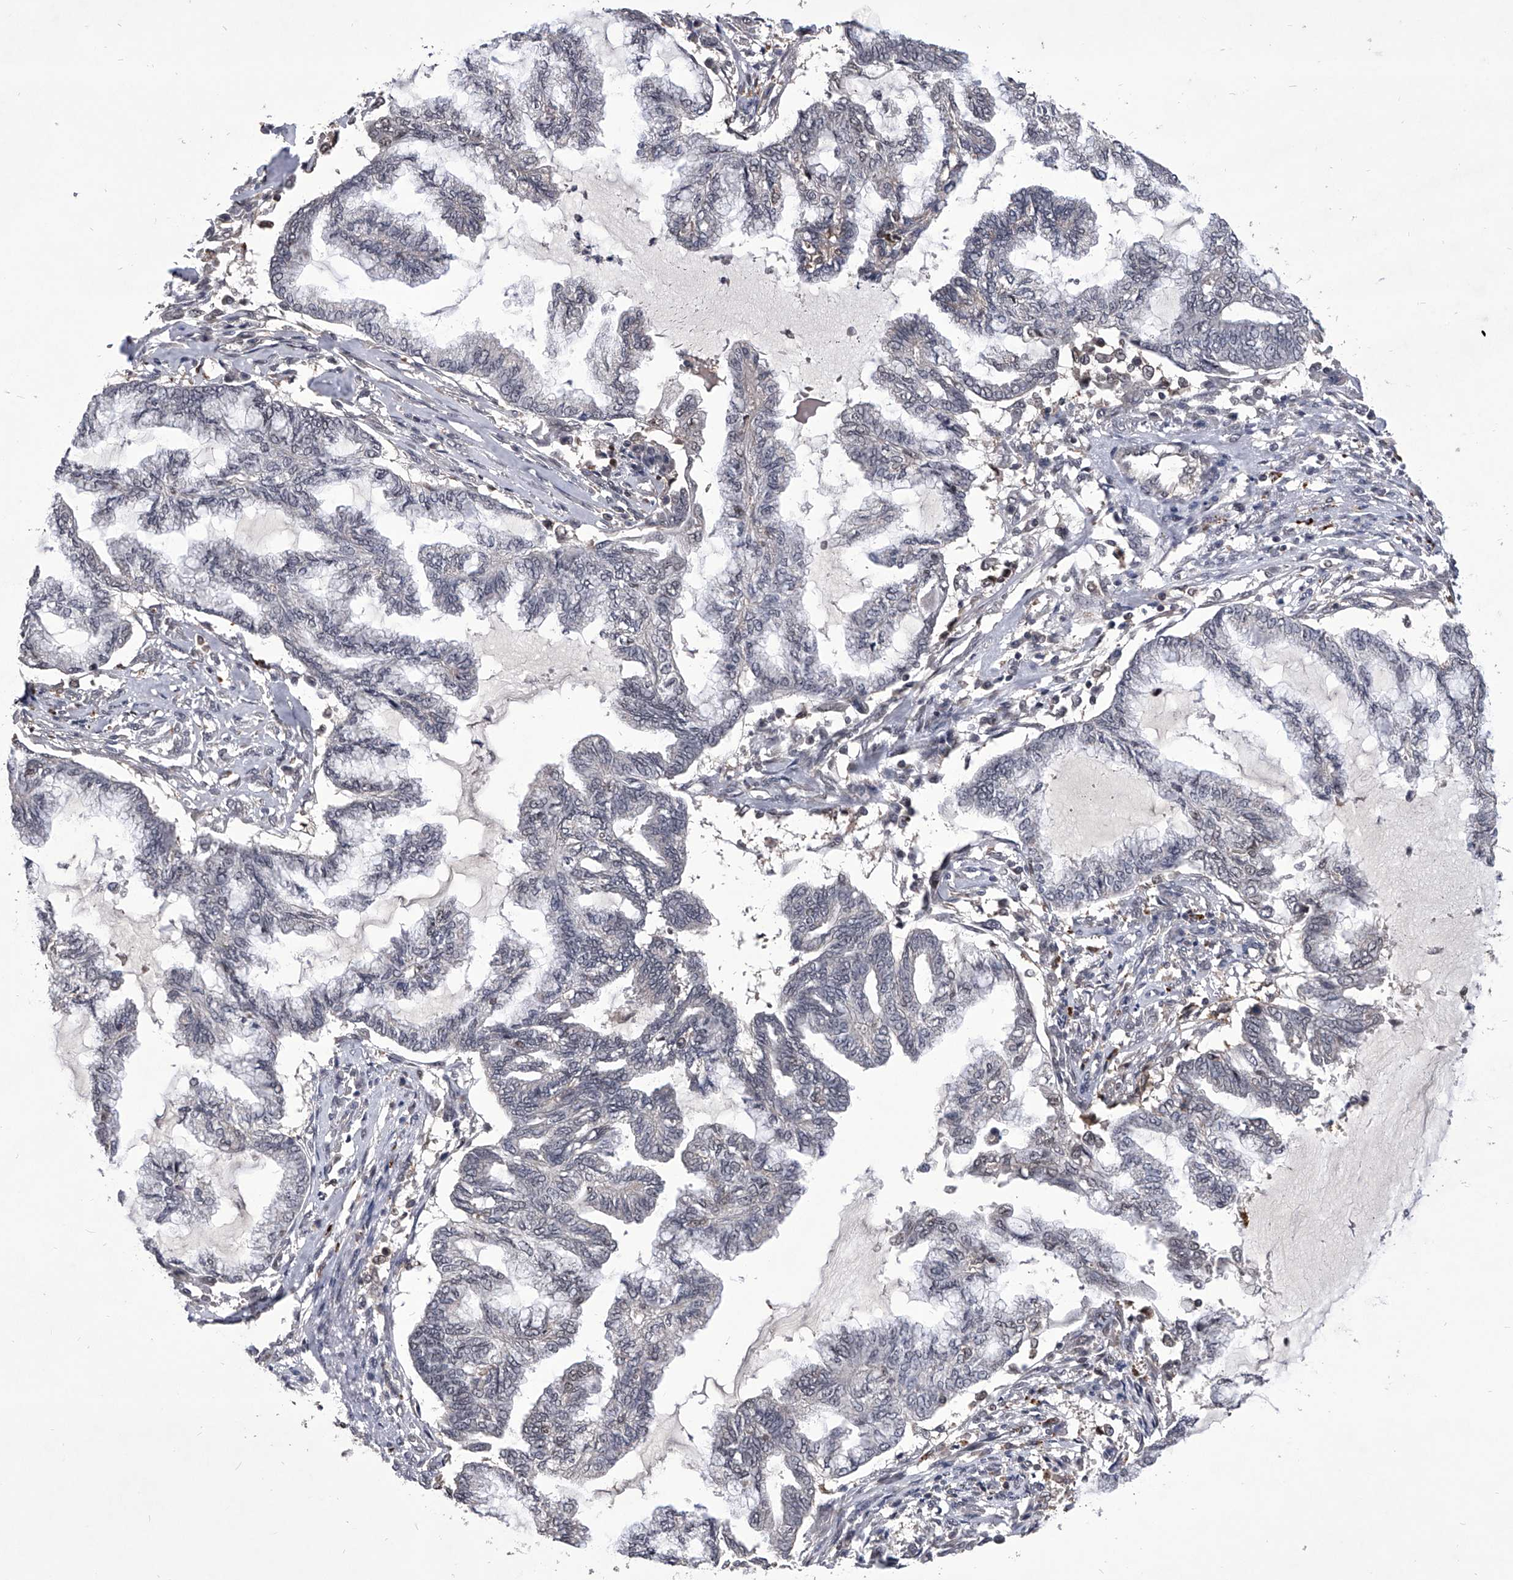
{"staining": {"intensity": "negative", "quantity": "none", "location": "none"}, "tissue": "endometrial cancer", "cell_type": "Tumor cells", "image_type": "cancer", "snomed": [{"axis": "morphology", "description": "Adenocarcinoma, NOS"}, {"axis": "topography", "description": "Endometrium"}], "caption": "Immunohistochemistry (IHC) of human endometrial cancer exhibits no staining in tumor cells. The staining was performed using DAB (3,3'-diaminobenzidine) to visualize the protein expression in brown, while the nuclei were stained in blue with hematoxylin (Magnification: 20x).", "gene": "CMTR1", "patient": {"sex": "female", "age": 86}}